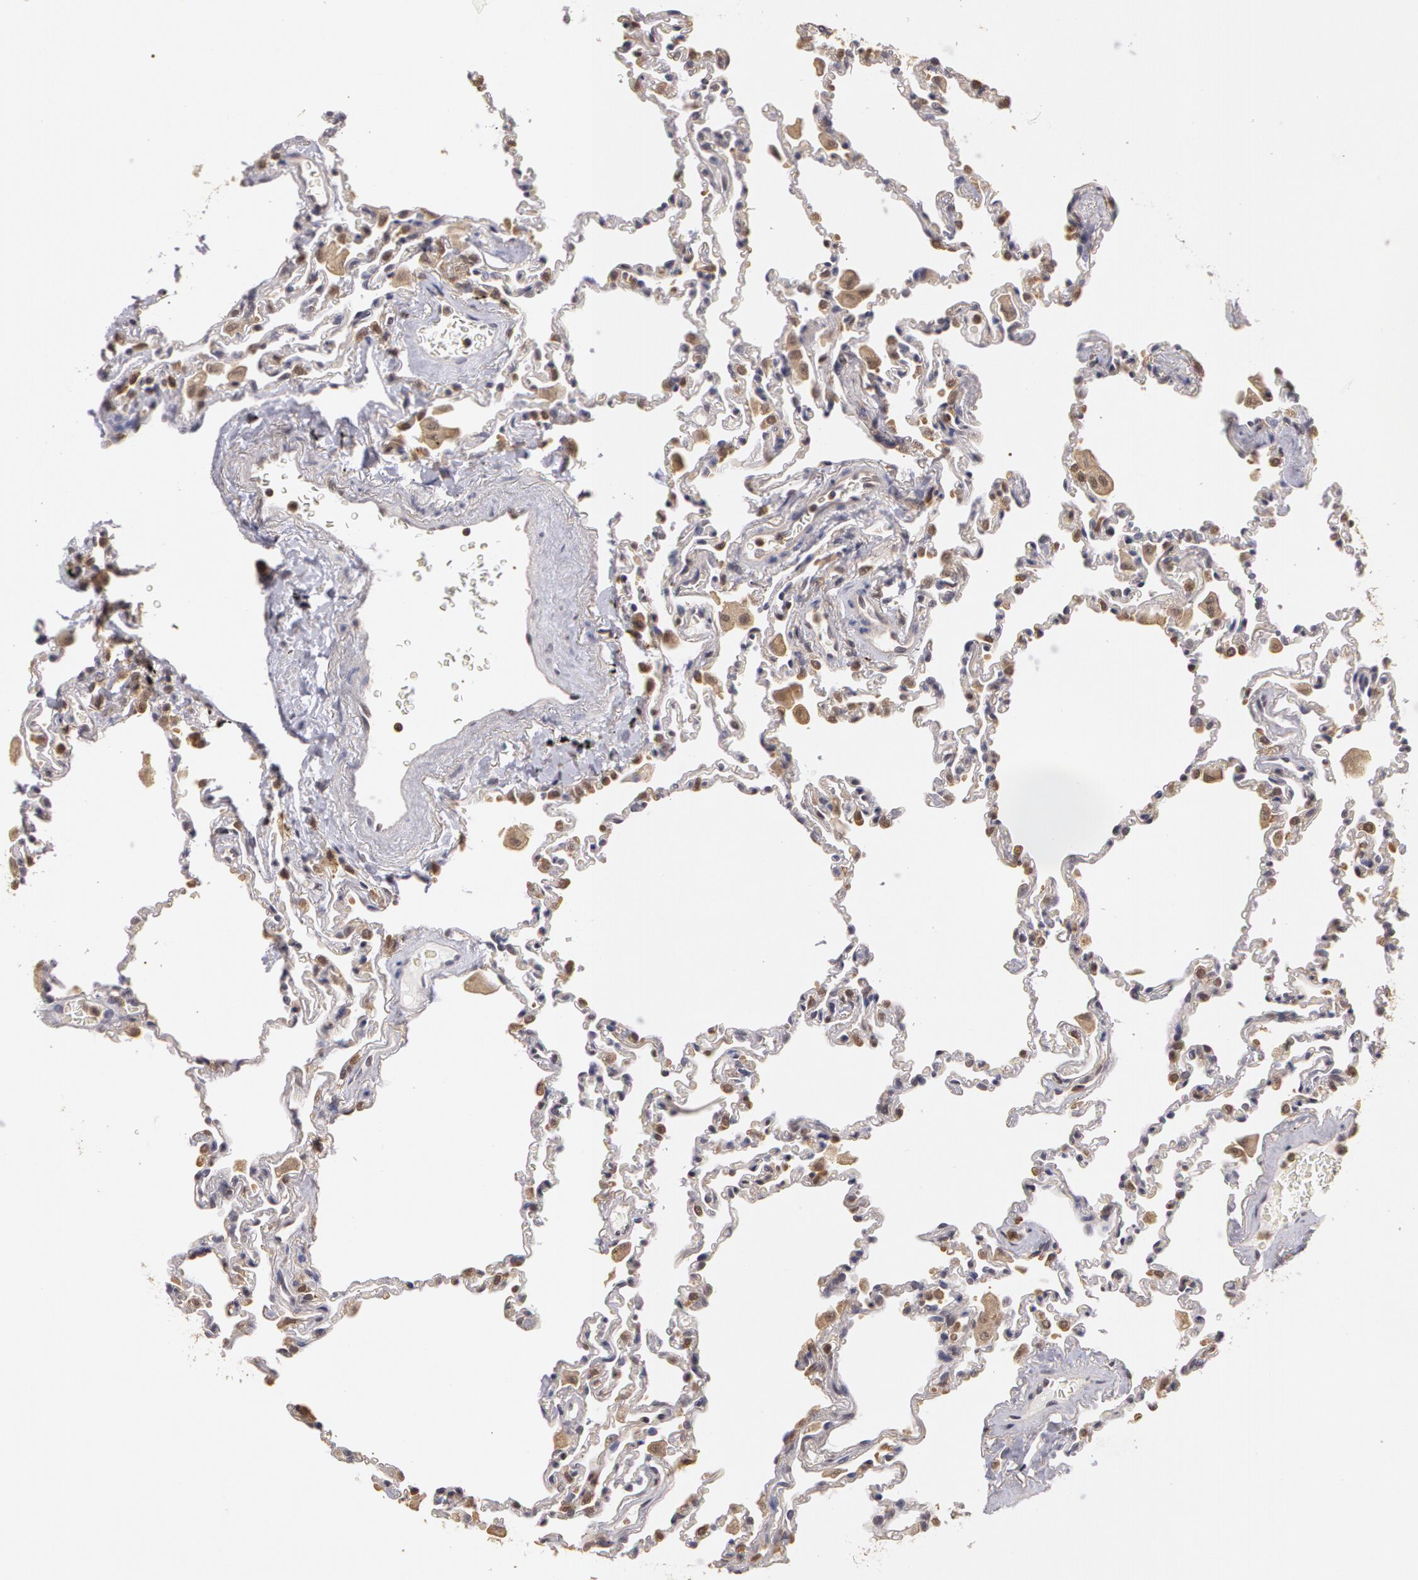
{"staining": {"intensity": "negative", "quantity": "none", "location": "none"}, "tissue": "lung", "cell_type": "Alveolar cells", "image_type": "normal", "snomed": [{"axis": "morphology", "description": "Normal tissue, NOS"}, {"axis": "topography", "description": "Lung"}], "caption": "An immunohistochemistry (IHC) photomicrograph of benign lung is shown. There is no staining in alveolar cells of lung. The staining was performed using DAB to visualize the protein expression in brown, while the nuclei were stained in blue with hematoxylin (Magnification: 20x).", "gene": "AHSA1", "patient": {"sex": "male", "age": 59}}